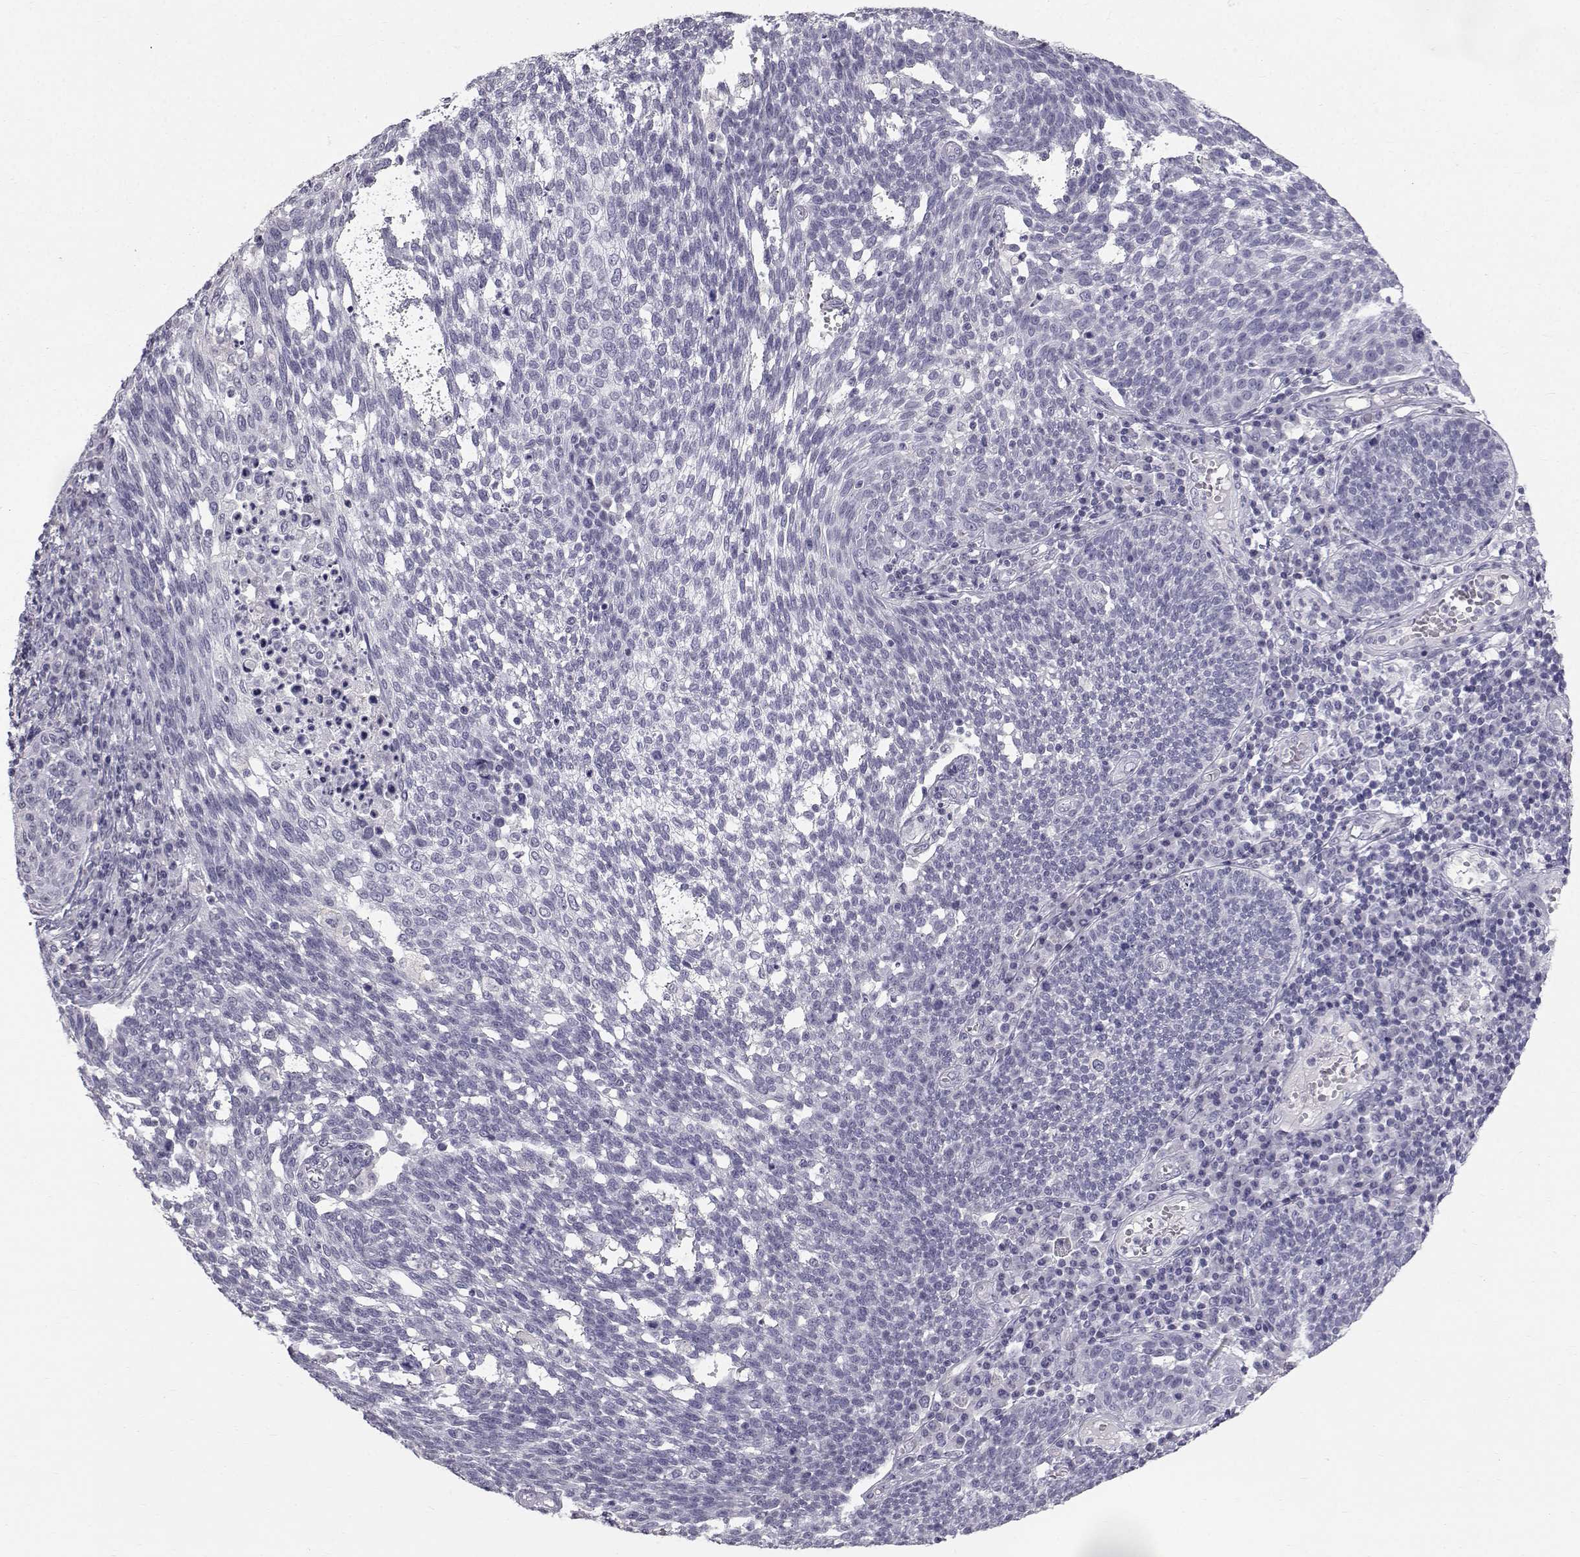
{"staining": {"intensity": "negative", "quantity": "none", "location": "none"}, "tissue": "cervical cancer", "cell_type": "Tumor cells", "image_type": "cancer", "snomed": [{"axis": "morphology", "description": "Squamous cell carcinoma, NOS"}, {"axis": "topography", "description": "Cervix"}], "caption": "A photomicrograph of human cervical cancer is negative for staining in tumor cells.", "gene": "SPDYE4", "patient": {"sex": "female", "age": 34}}